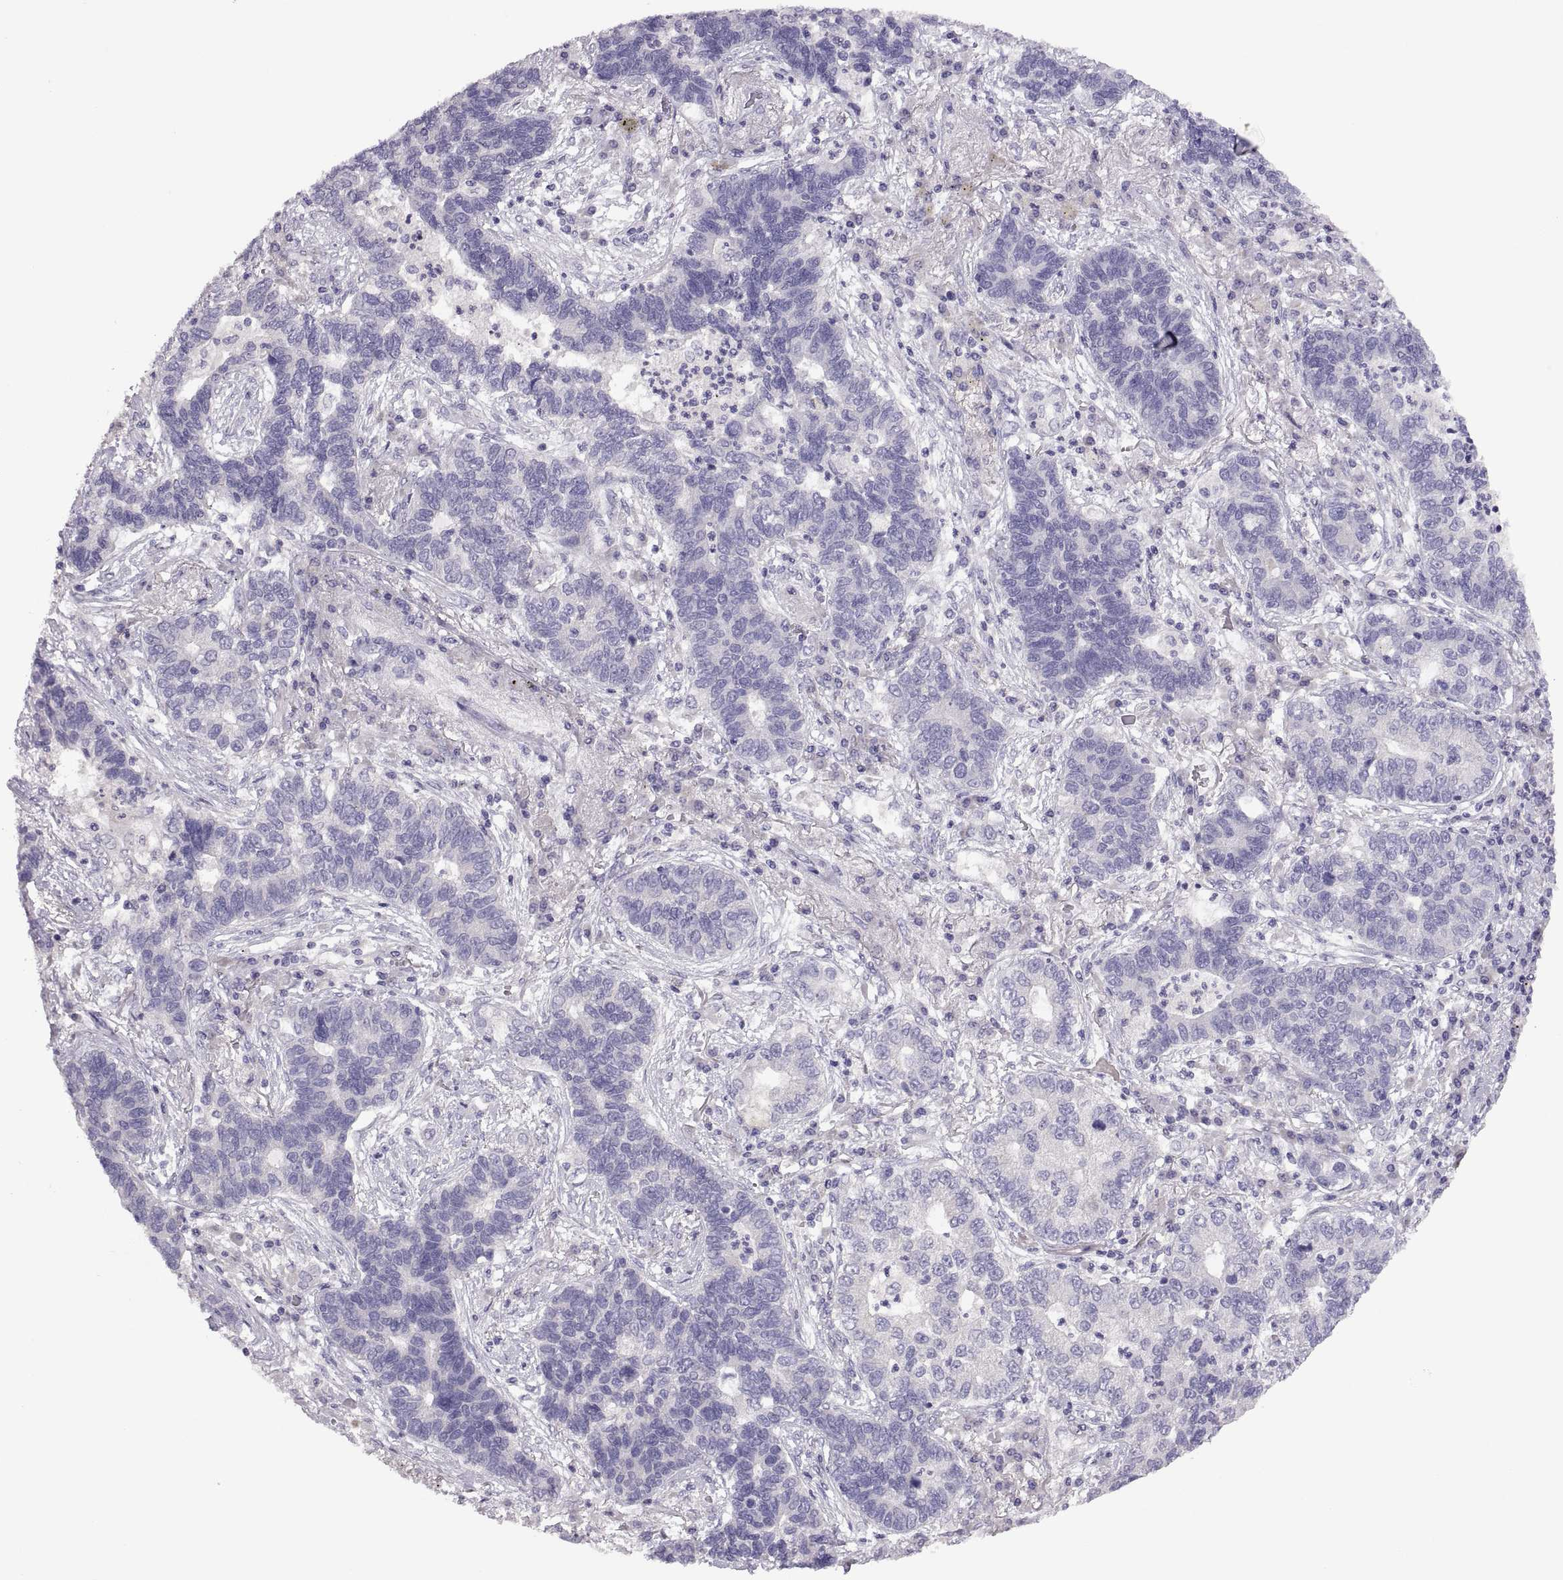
{"staining": {"intensity": "negative", "quantity": "none", "location": "none"}, "tissue": "lung cancer", "cell_type": "Tumor cells", "image_type": "cancer", "snomed": [{"axis": "morphology", "description": "Adenocarcinoma, NOS"}, {"axis": "topography", "description": "Lung"}], "caption": "A micrograph of human adenocarcinoma (lung) is negative for staining in tumor cells.", "gene": "TBX19", "patient": {"sex": "female", "age": 57}}